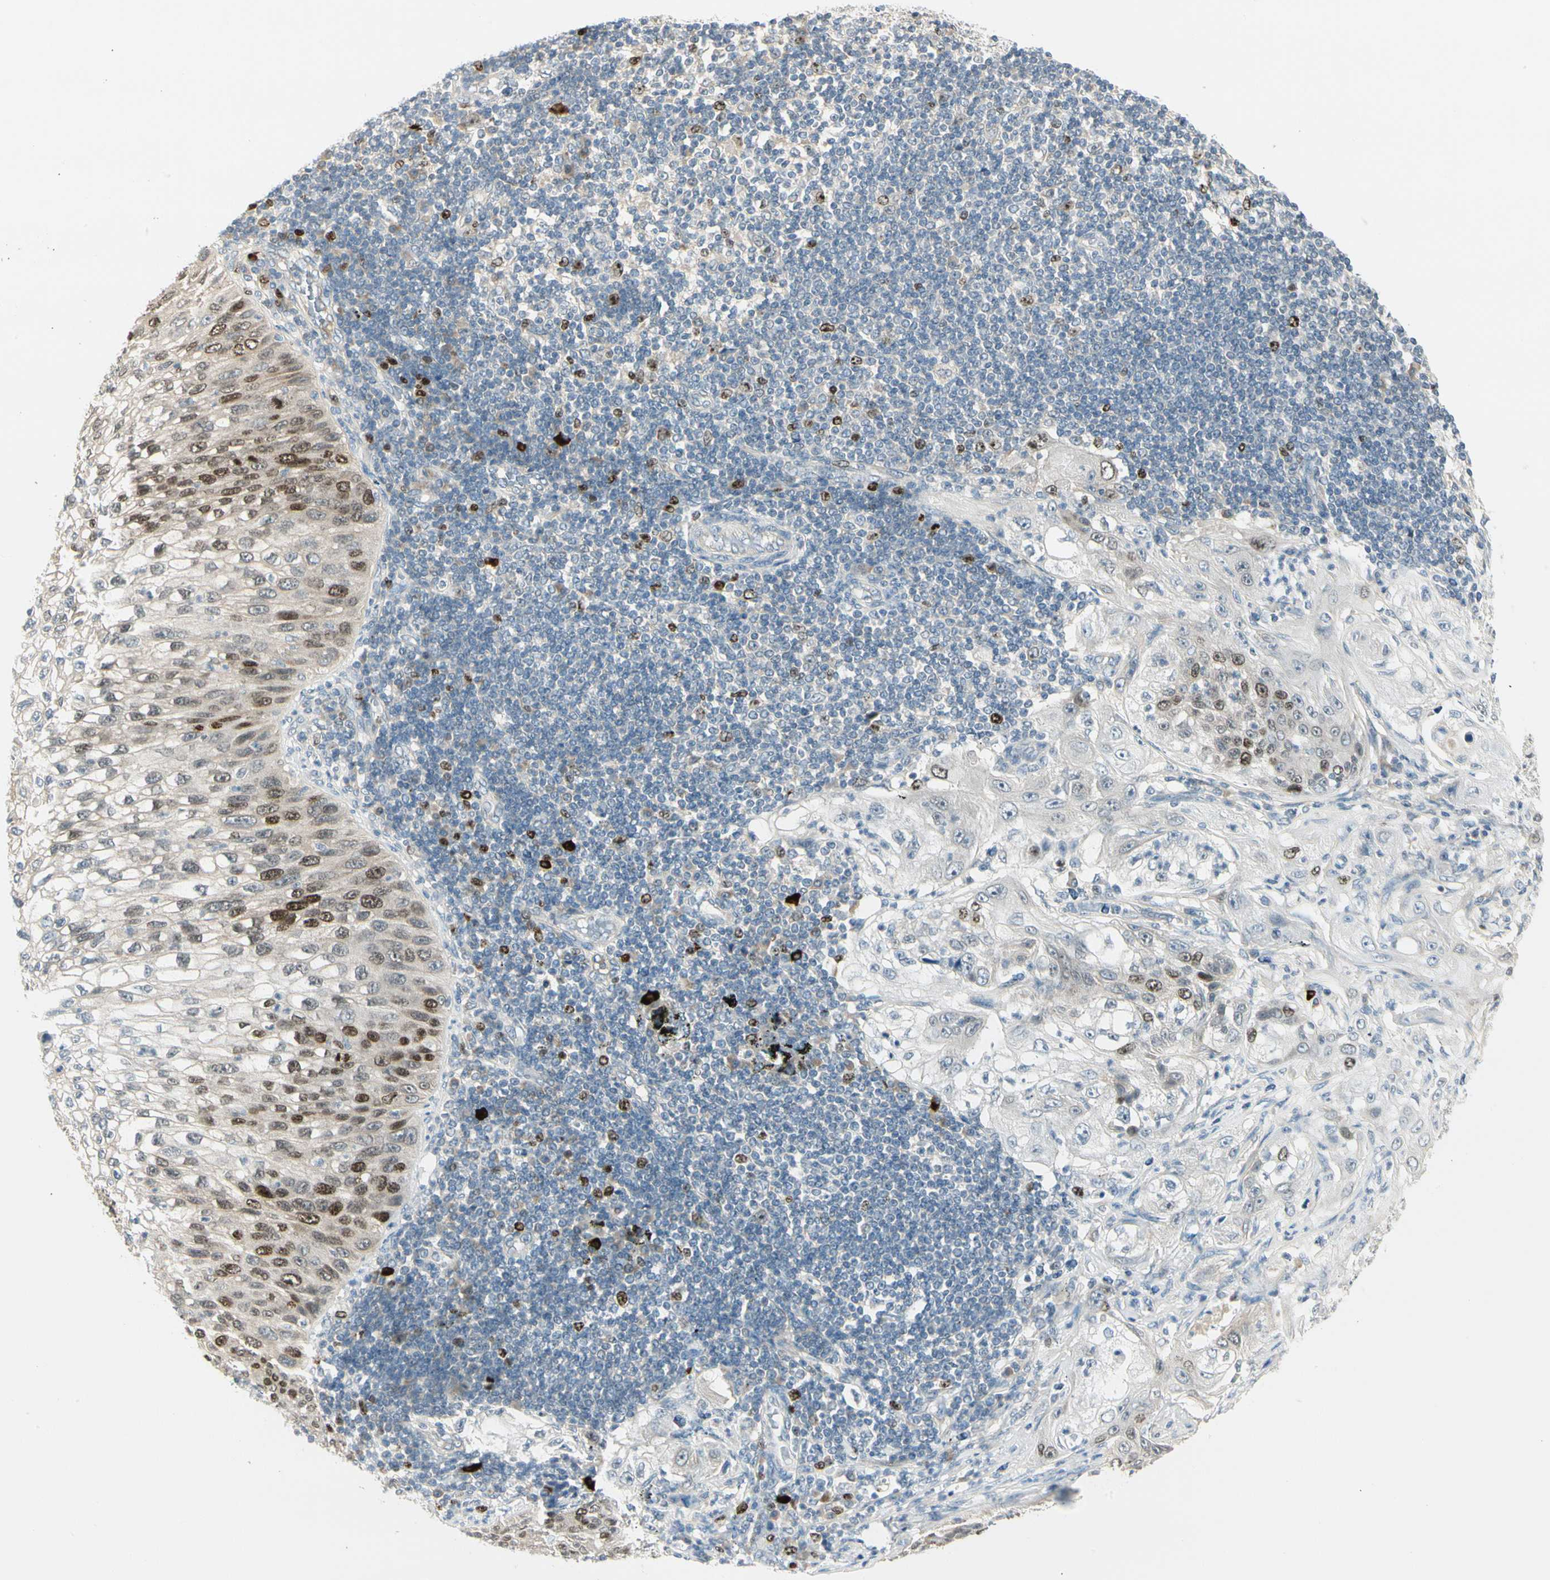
{"staining": {"intensity": "moderate", "quantity": "<25%", "location": "nuclear"}, "tissue": "lung cancer", "cell_type": "Tumor cells", "image_type": "cancer", "snomed": [{"axis": "morphology", "description": "Inflammation, NOS"}, {"axis": "morphology", "description": "Squamous cell carcinoma, NOS"}, {"axis": "topography", "description": "Lymph node"}, {"axis": "topography", "description": "Soft tissue"}, {"axis": "topography", "description": "Lung"}], "caption": "Immunohistochemistry (IHC) (DAB (3,3'-diaminobenzidine)) staining of human lung squamous cell carcinoma displays moderate nuclear protein staining in about <25% of tumor cells. (DAB (3,3'-diaminobenzidine) IHC with brightfield microscopy, high magnification).", "gene": "PITX1", "patient": {"sex": "male", "age": 66}}